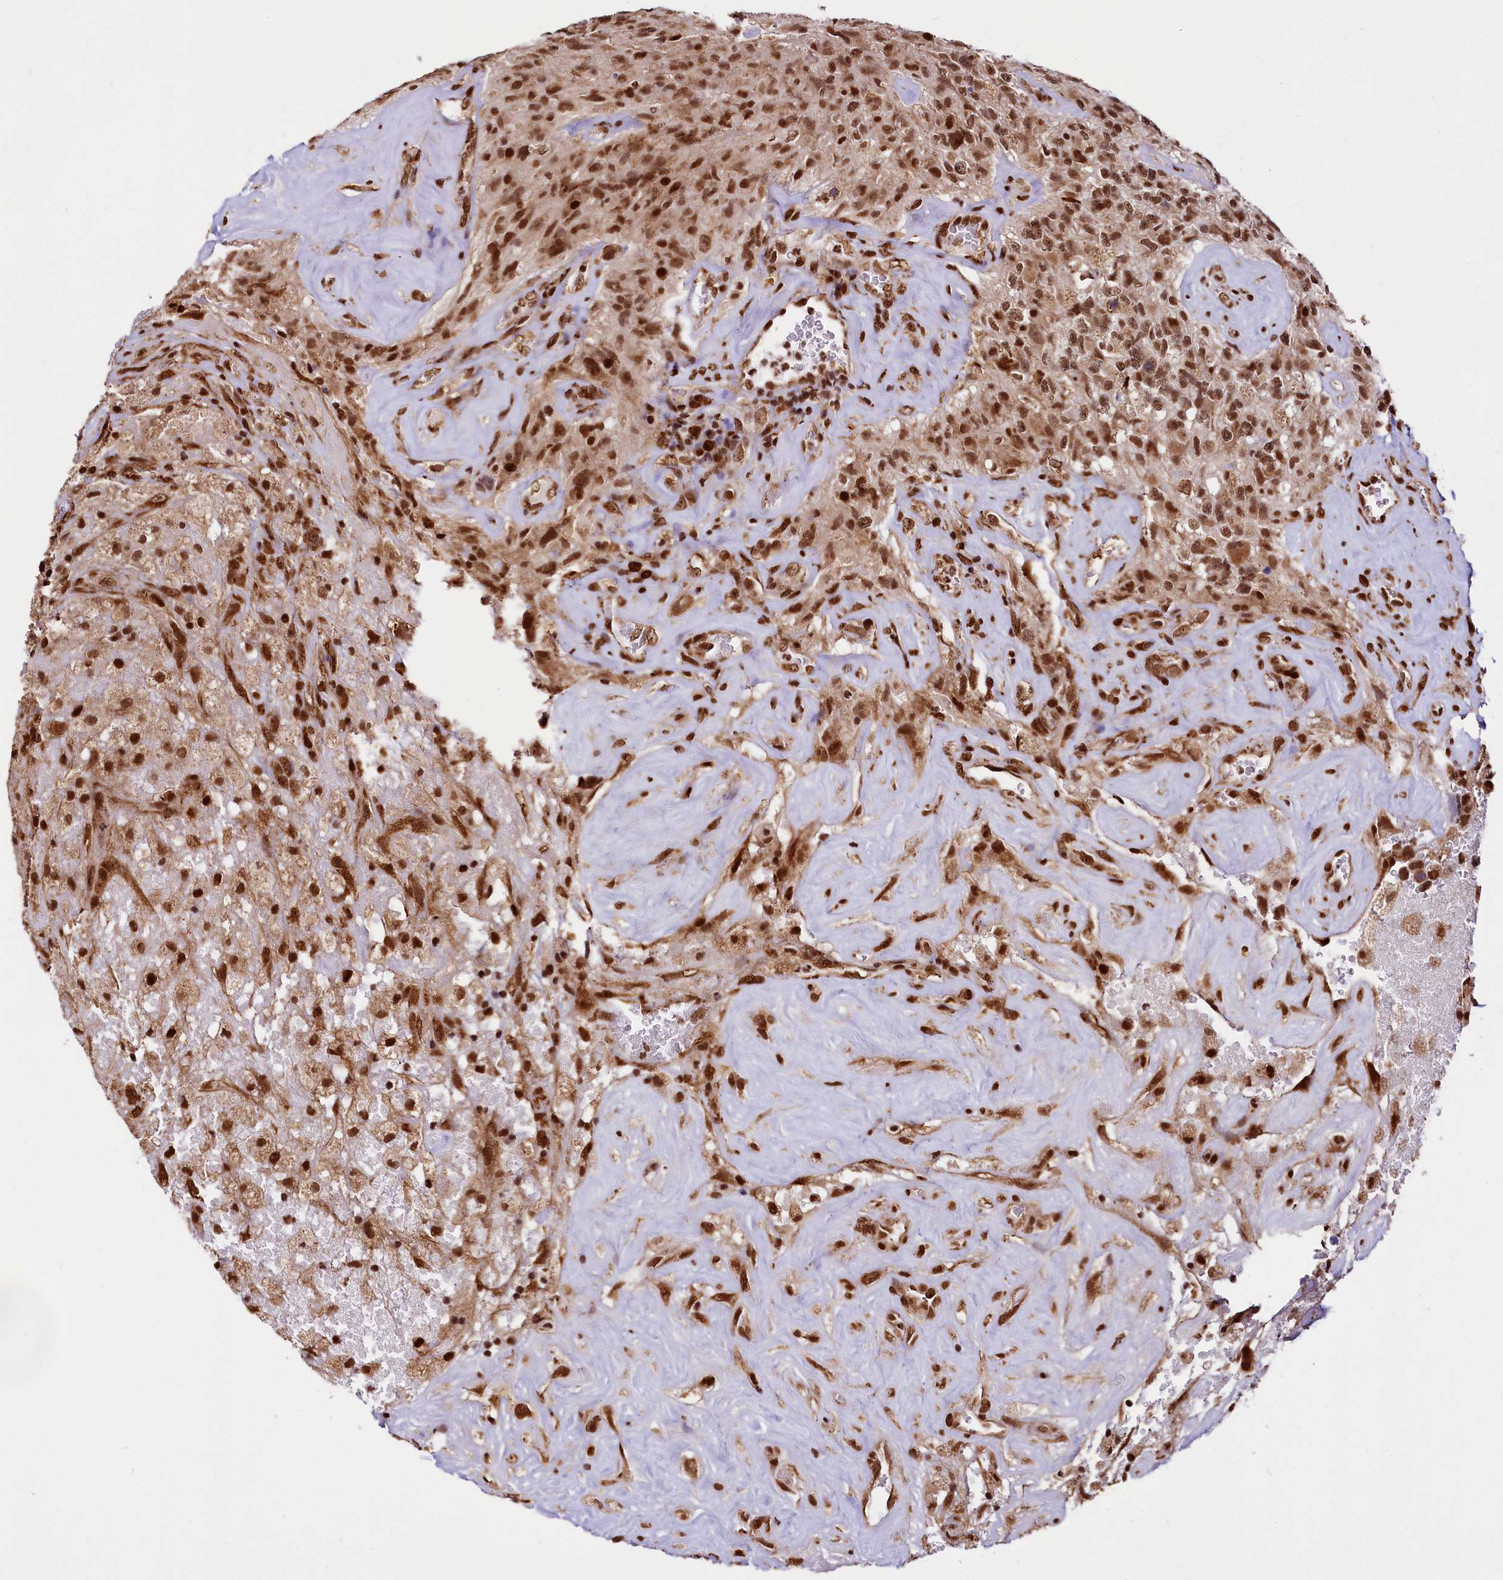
{"staining": {"intensity": "moderate", "quantity": ">75%", "location": "nuclear"}, "tissue": "glioma", "cell_type": "Tumor cells", "image_type": "cancer", "snomed": [{"axis": "morphology", "description": "Glioma, malignant, High grade"}, {"axis": "topography", "description": "Brain"}], "caption": "Protein staining of glioma tissue exhibits moderate nuclear expression in approximately >75% of tumor cells.", "gene": "PDS5B", "patient": {"sex": "male", "age": 69}}